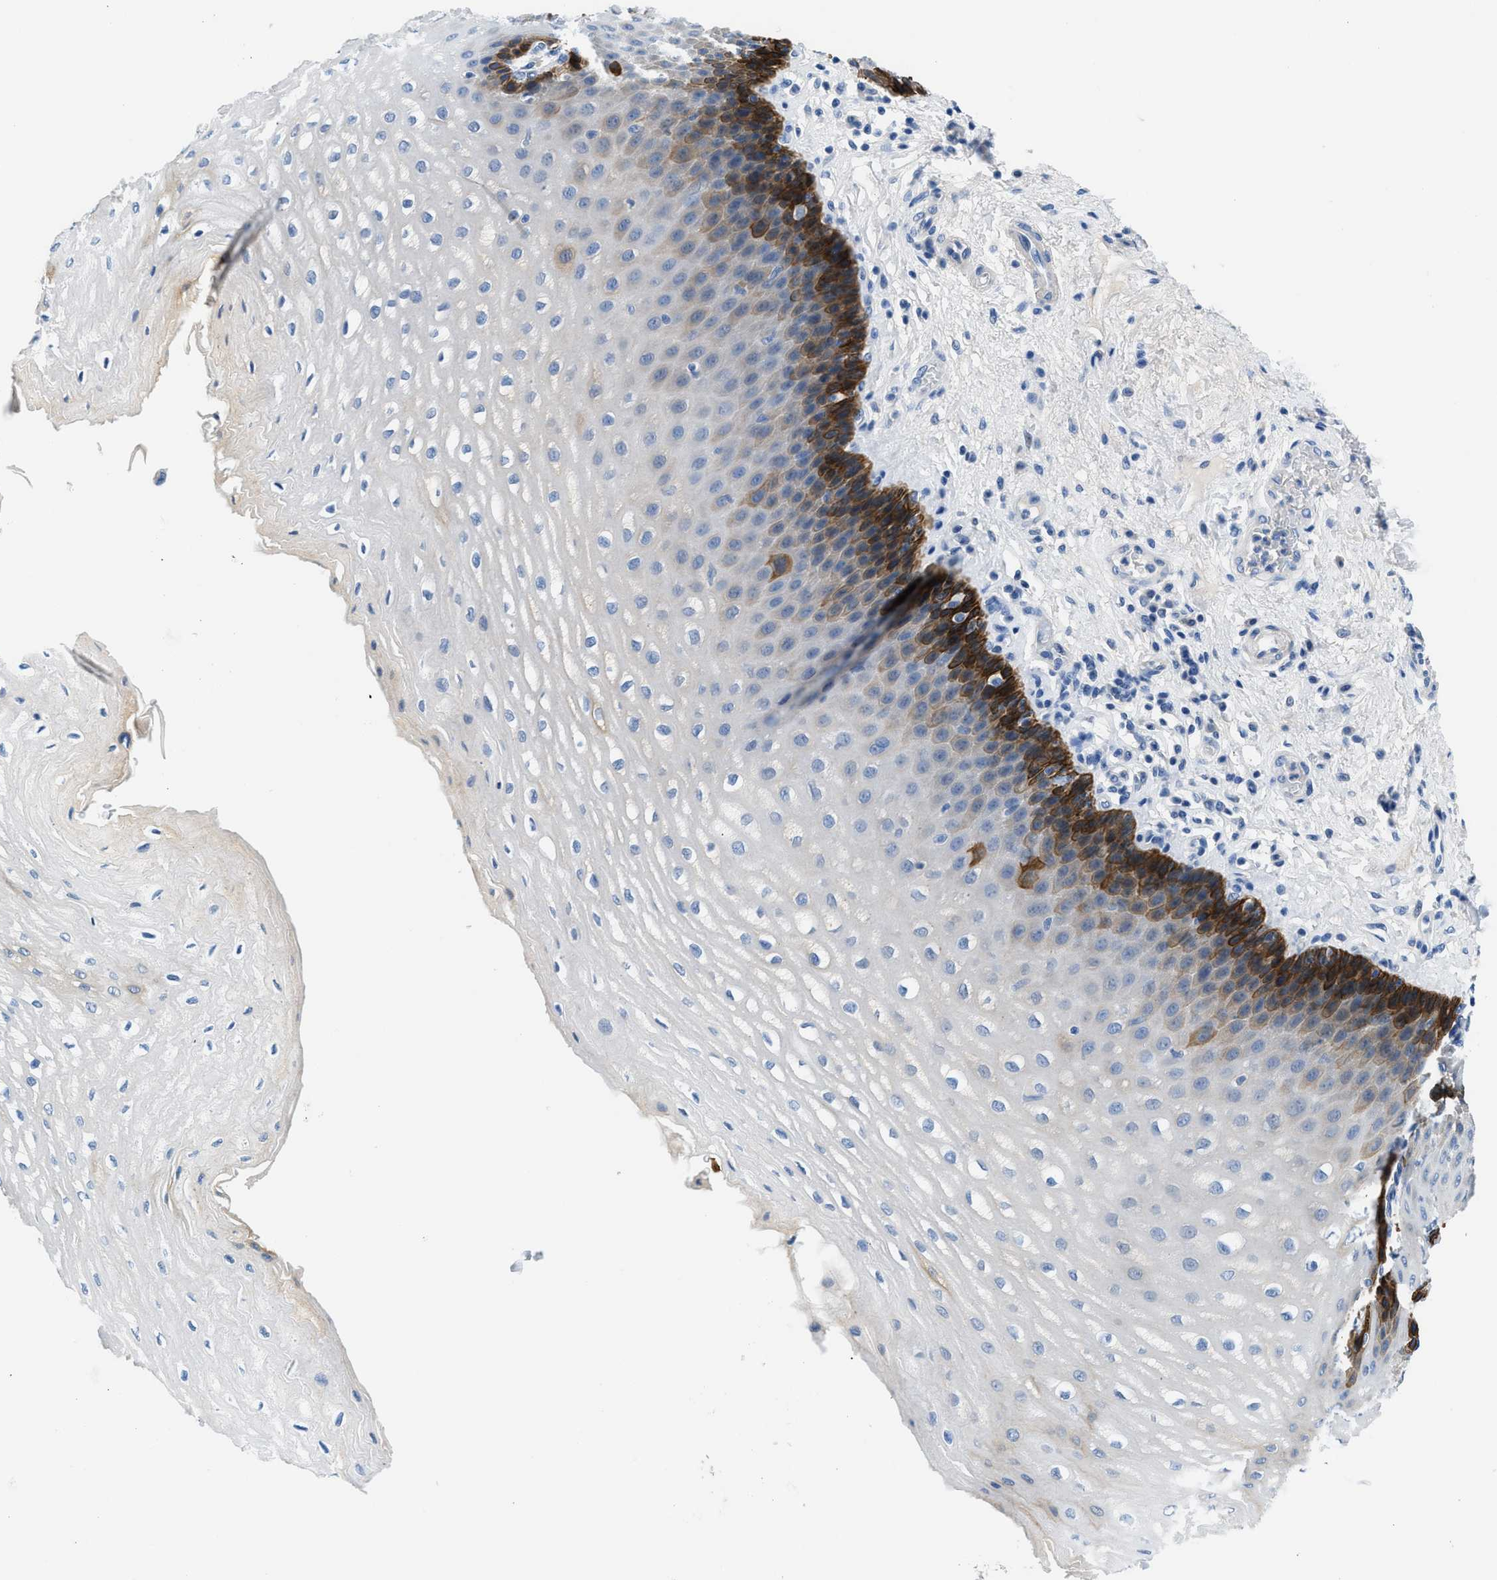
{"staining": {"intensity": "strong", "quantity": "<25%", "location": "cytoplasmic/membranous"}, "tissue": "esophagus", "cell_type": "Squamous epithelial cells", "image_type": "normal", "snomed": [{"axis": "morphology", "description": "Normal tissue, NOS"}, {"axis": "topography", "description": "Esophagus"}], "caption": "Protein expression analysis of unremarkable human esophagus reveals strong cytoplasmic/membranous staining in approximately <25% of squamous epithelial cells.", "gene": "SLC10A6", "patient": {"sex": "male", "age": 54}}